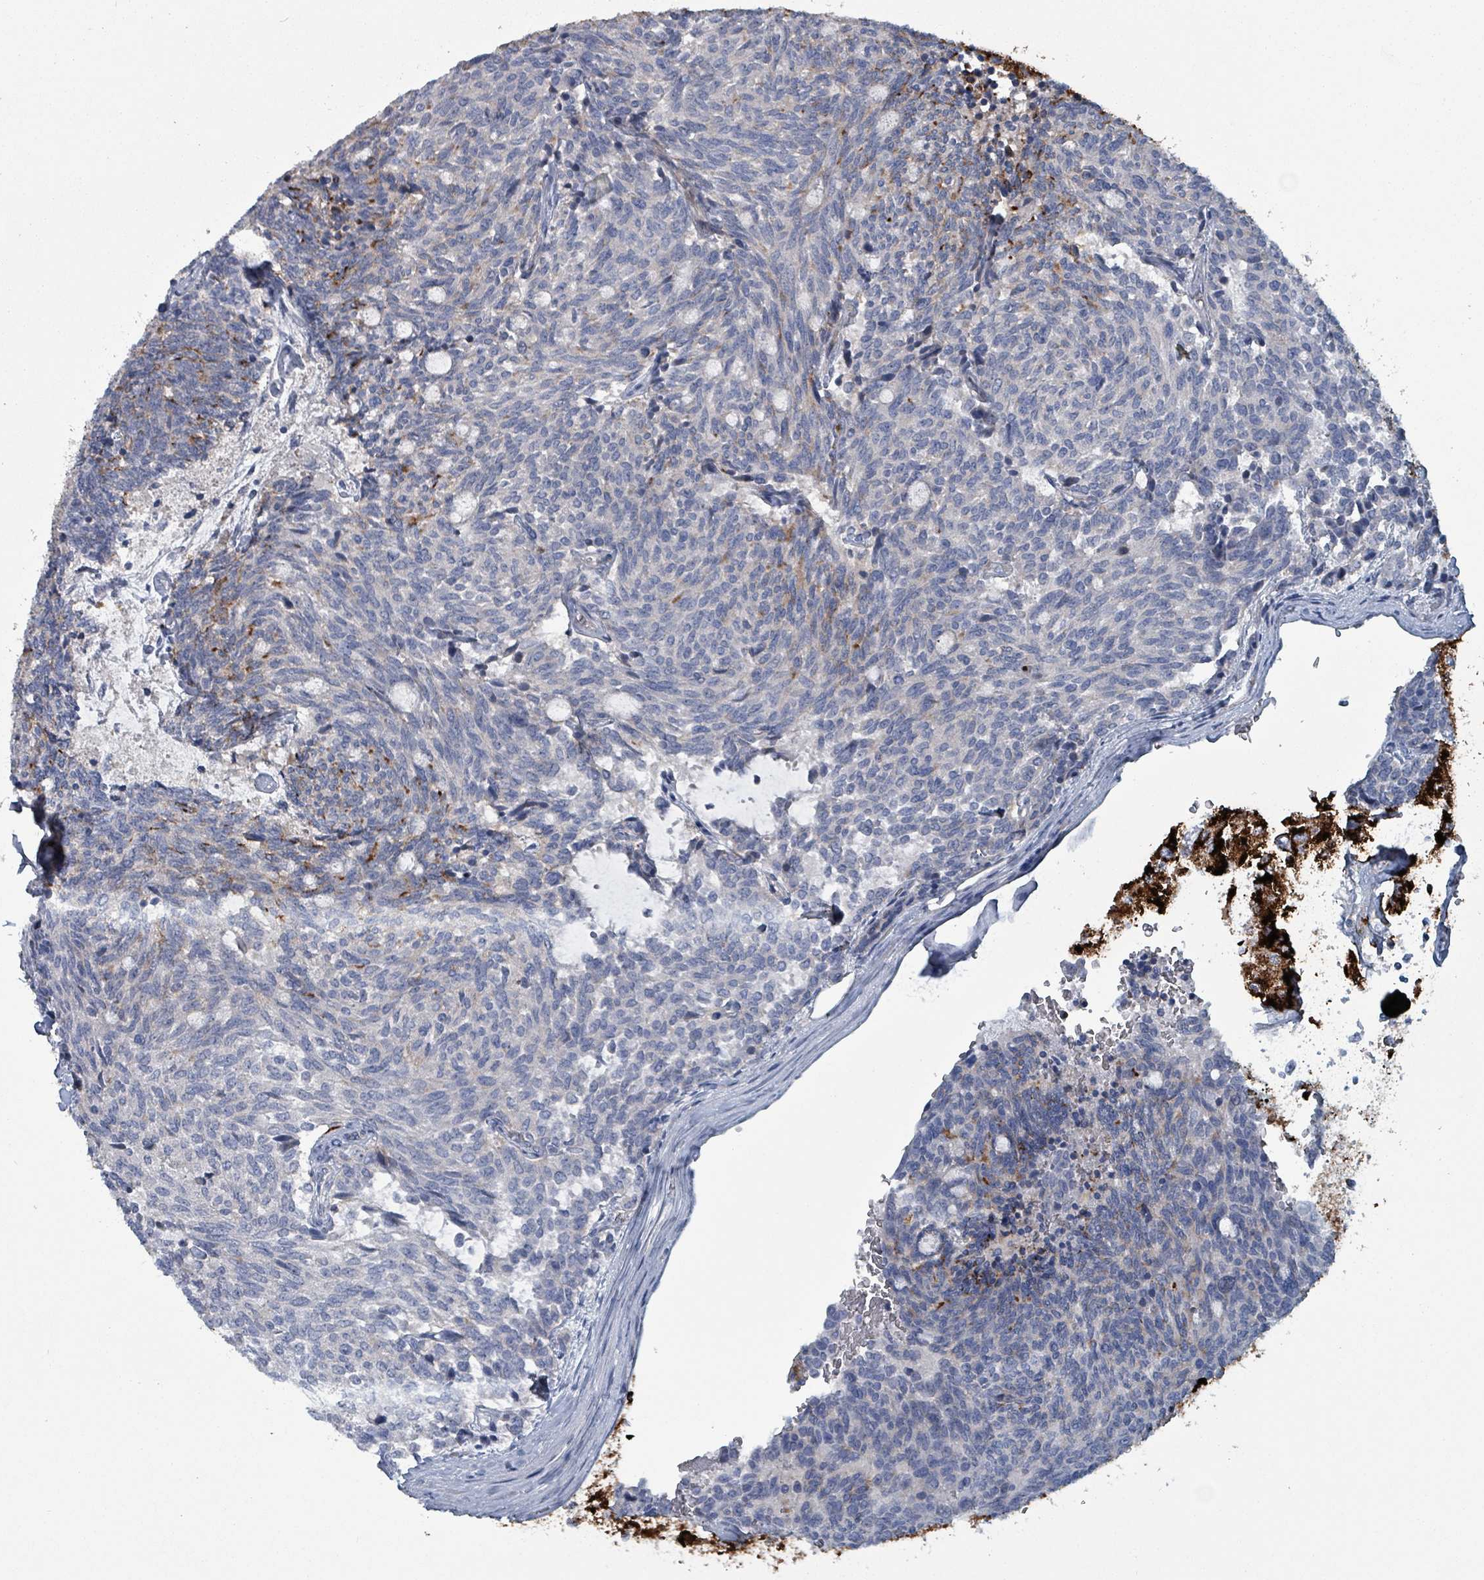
{"staining": {"intensity": "negative", "quantity": "none", "location": "none"}, "tissue": "carcinoid", "cell_type": "Tumor cells", "image_type": "cancer", "snomed": [{"axis": "morphology", "description": "Carcinoid, malignant, NOS"}, {"axis": "topography", "description": "Pancreas"}], "caption": "A histopathology image of human carcinoid (malignant) is negative for staining in tumor cells.", "gene": "TAAR5", "patient": {"sex": "female", "age": 54}}